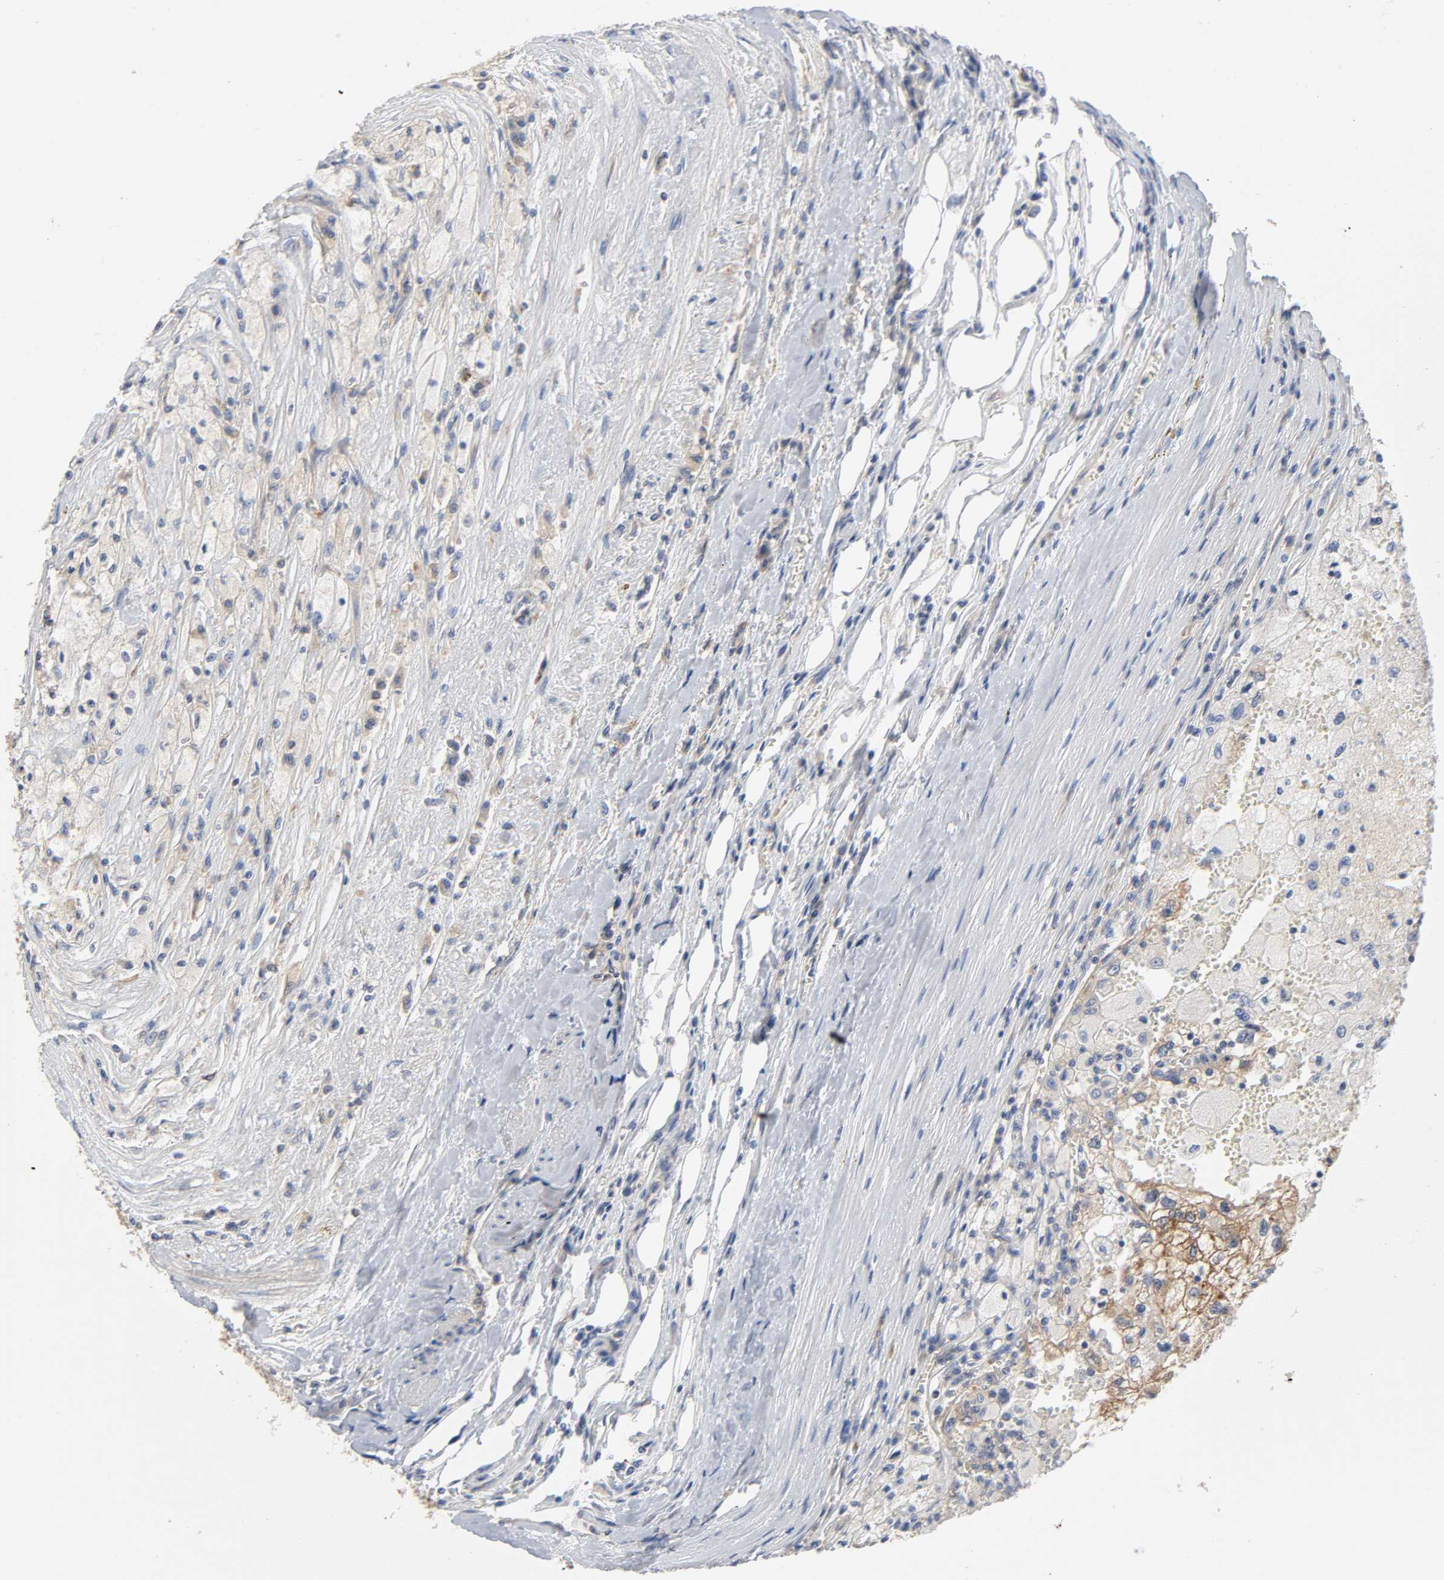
{"staining": {"intensity": "moderate", "quantity": ">75%", "location": "cytoplasmic/membranous"}, "tissue": "renal cancer", "cell_type": "Tumor cells", "image_type": "cancer", "snomed": [{"axis": "morphology", "description": "Normal tissue, NOS"}, {"axis": "morphology", "description": "Adenocarcinoma, NOS"}, {"axis": "topography", "description": "Kidney"}], "caption": "Immunohistochemistry (IHC) of human renal cancer (adenocarcinoma) exhibits medium levels of moderate cytoplasmic/membranous expression in approximately >75% of tumor cells. (DAB IHC with brightfield microscopy, high magnification).", "gene": "PRKAB1", "patient": {"sex": "male", "age": 71}}